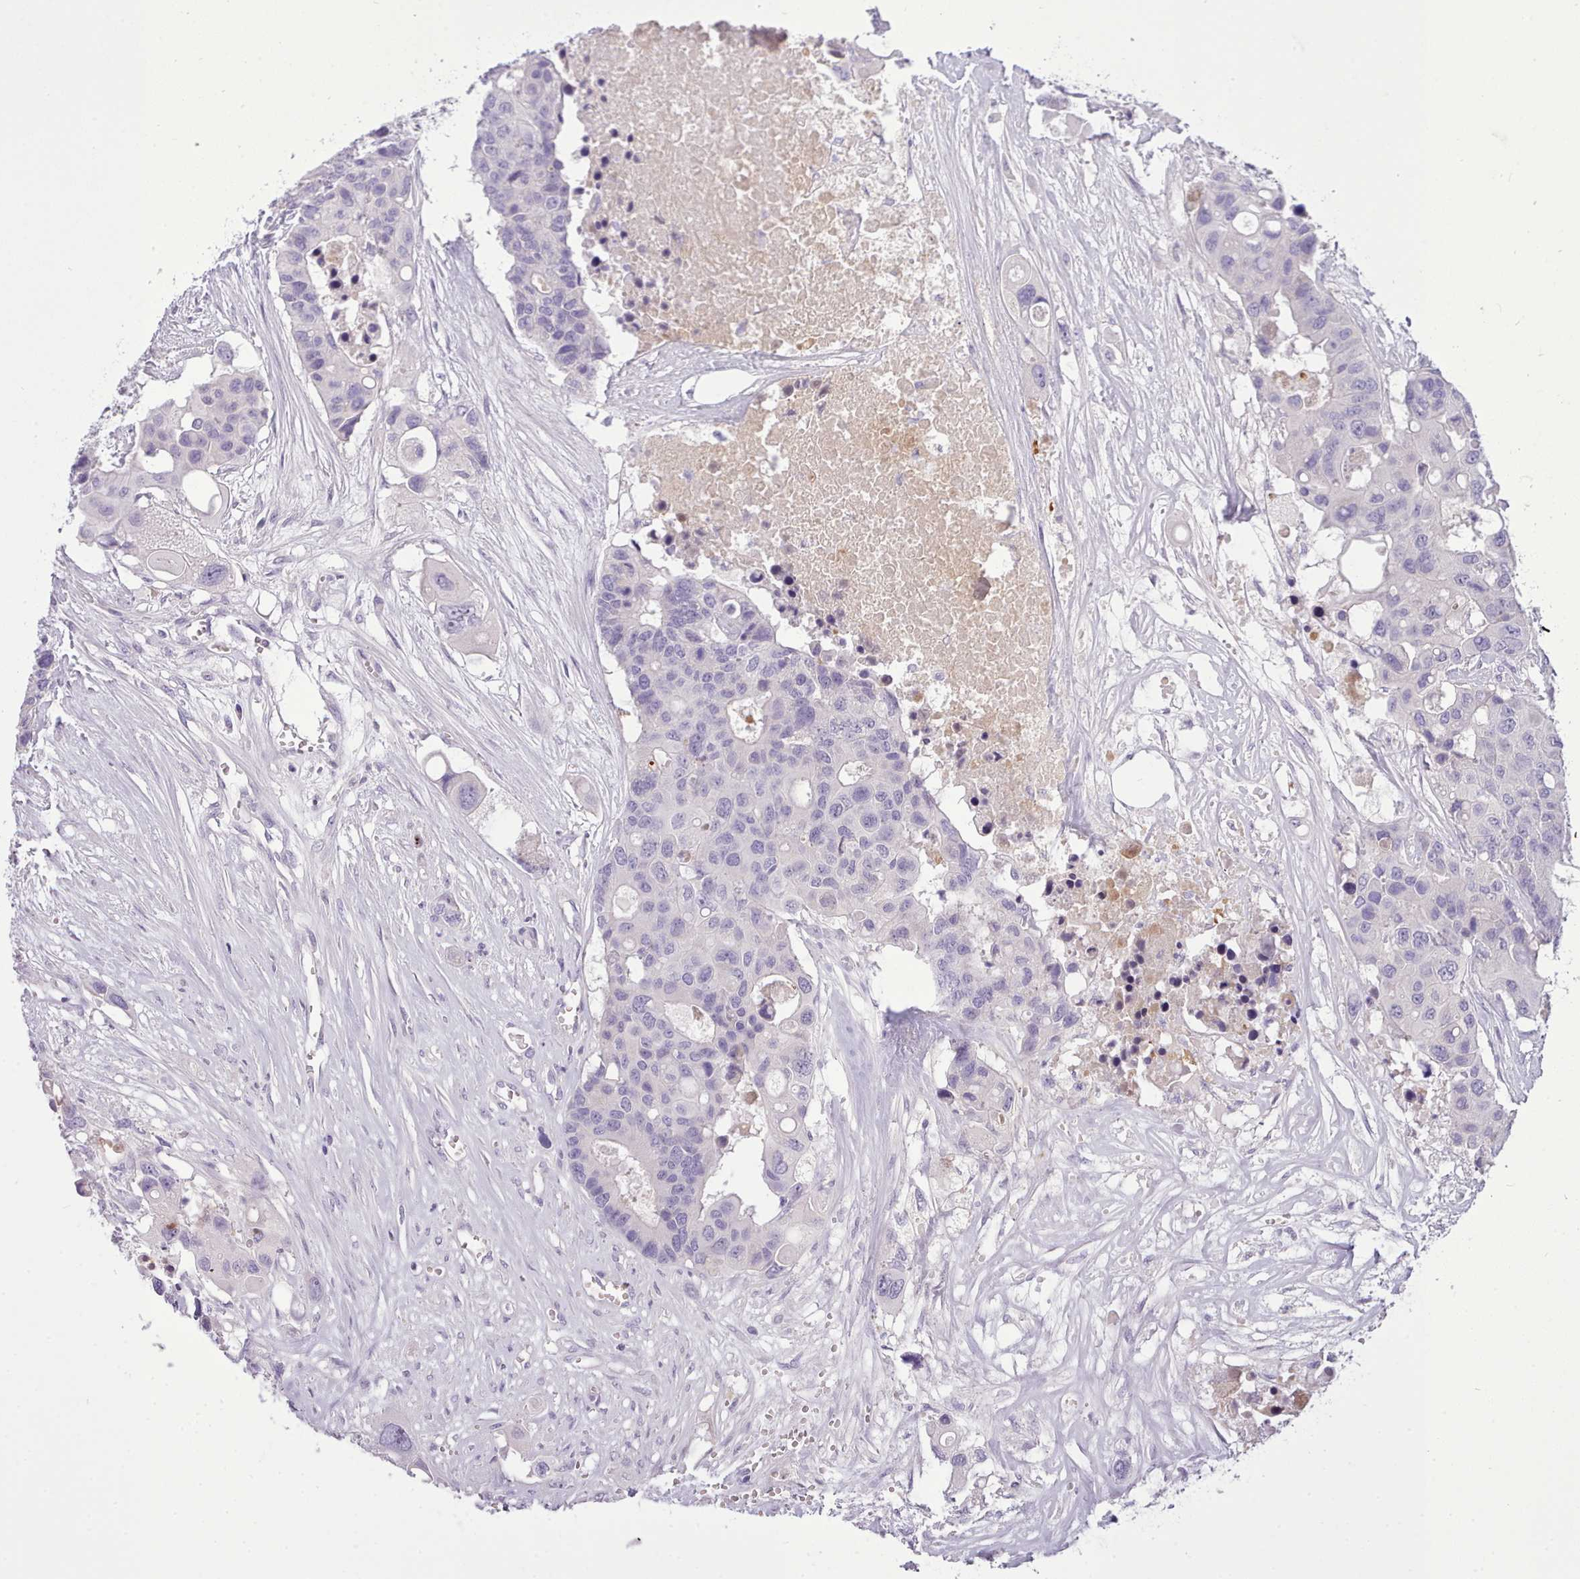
{"staining": {"intensity": "negative", "quantity": "none", "location": "none"}, "tissue": "colorectal cancer", "cell_type": "Tumor cells", "image_type": "cancer", "snomed": [{"axis": "morphology", "description": "Adenocarcinoma, NOS"}, {"axis": "topography", "description": "Colon"}], "caption": "Histopathology image shows no protein positivity in tumor cells of colorectal cancer (adenocarcinoma) tissue. Brightfield microscopy of IHC stained with DAB (brown) and hematoxylin (blue), captured at high magnification.", "gene": "CYP2A13", "patient": {"sex": "male", "age": 77}}